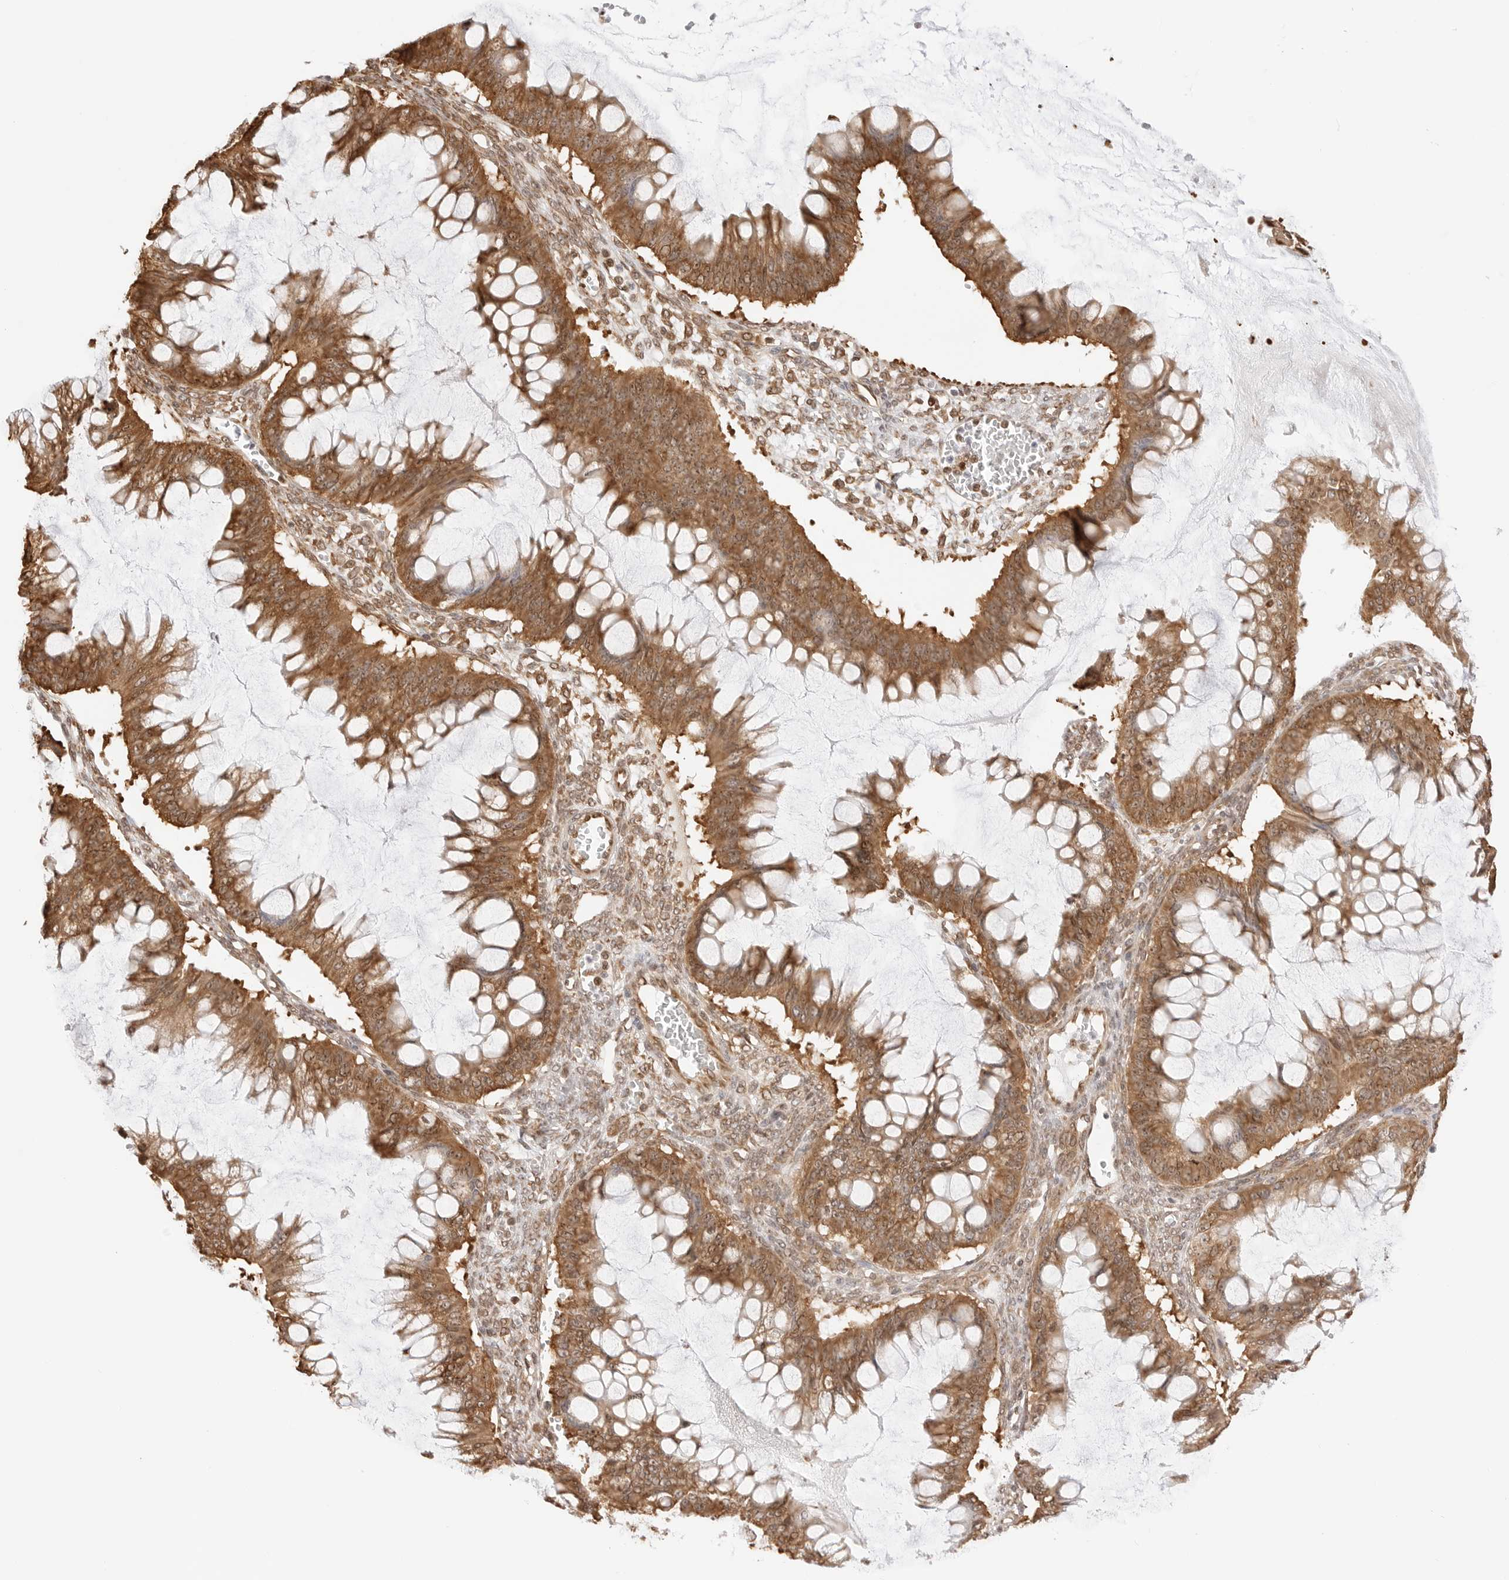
{"staining": {"intensity": "moderate", "quantity": ">75%", "location": "cytoplasmic/membranous"}, "tissue": "ovarian cancer", "cell_type": "Tumor cells", "image_type": "cancer", "snomed": [{"axis": "morphology", "description": "Cystadenocarcinoma, mucinous, NOS"}, {"axis": "topography", "description": "Ovary"}], "caption": "IHC of human ovarian mucinous cystadenocarcinoma displays medium levels of moderate cytoplasmic/membranous staining in approximately >75% of tumor cells.", "gene": "FKBP14", "patient": {"sex": "female", "age": 73}}